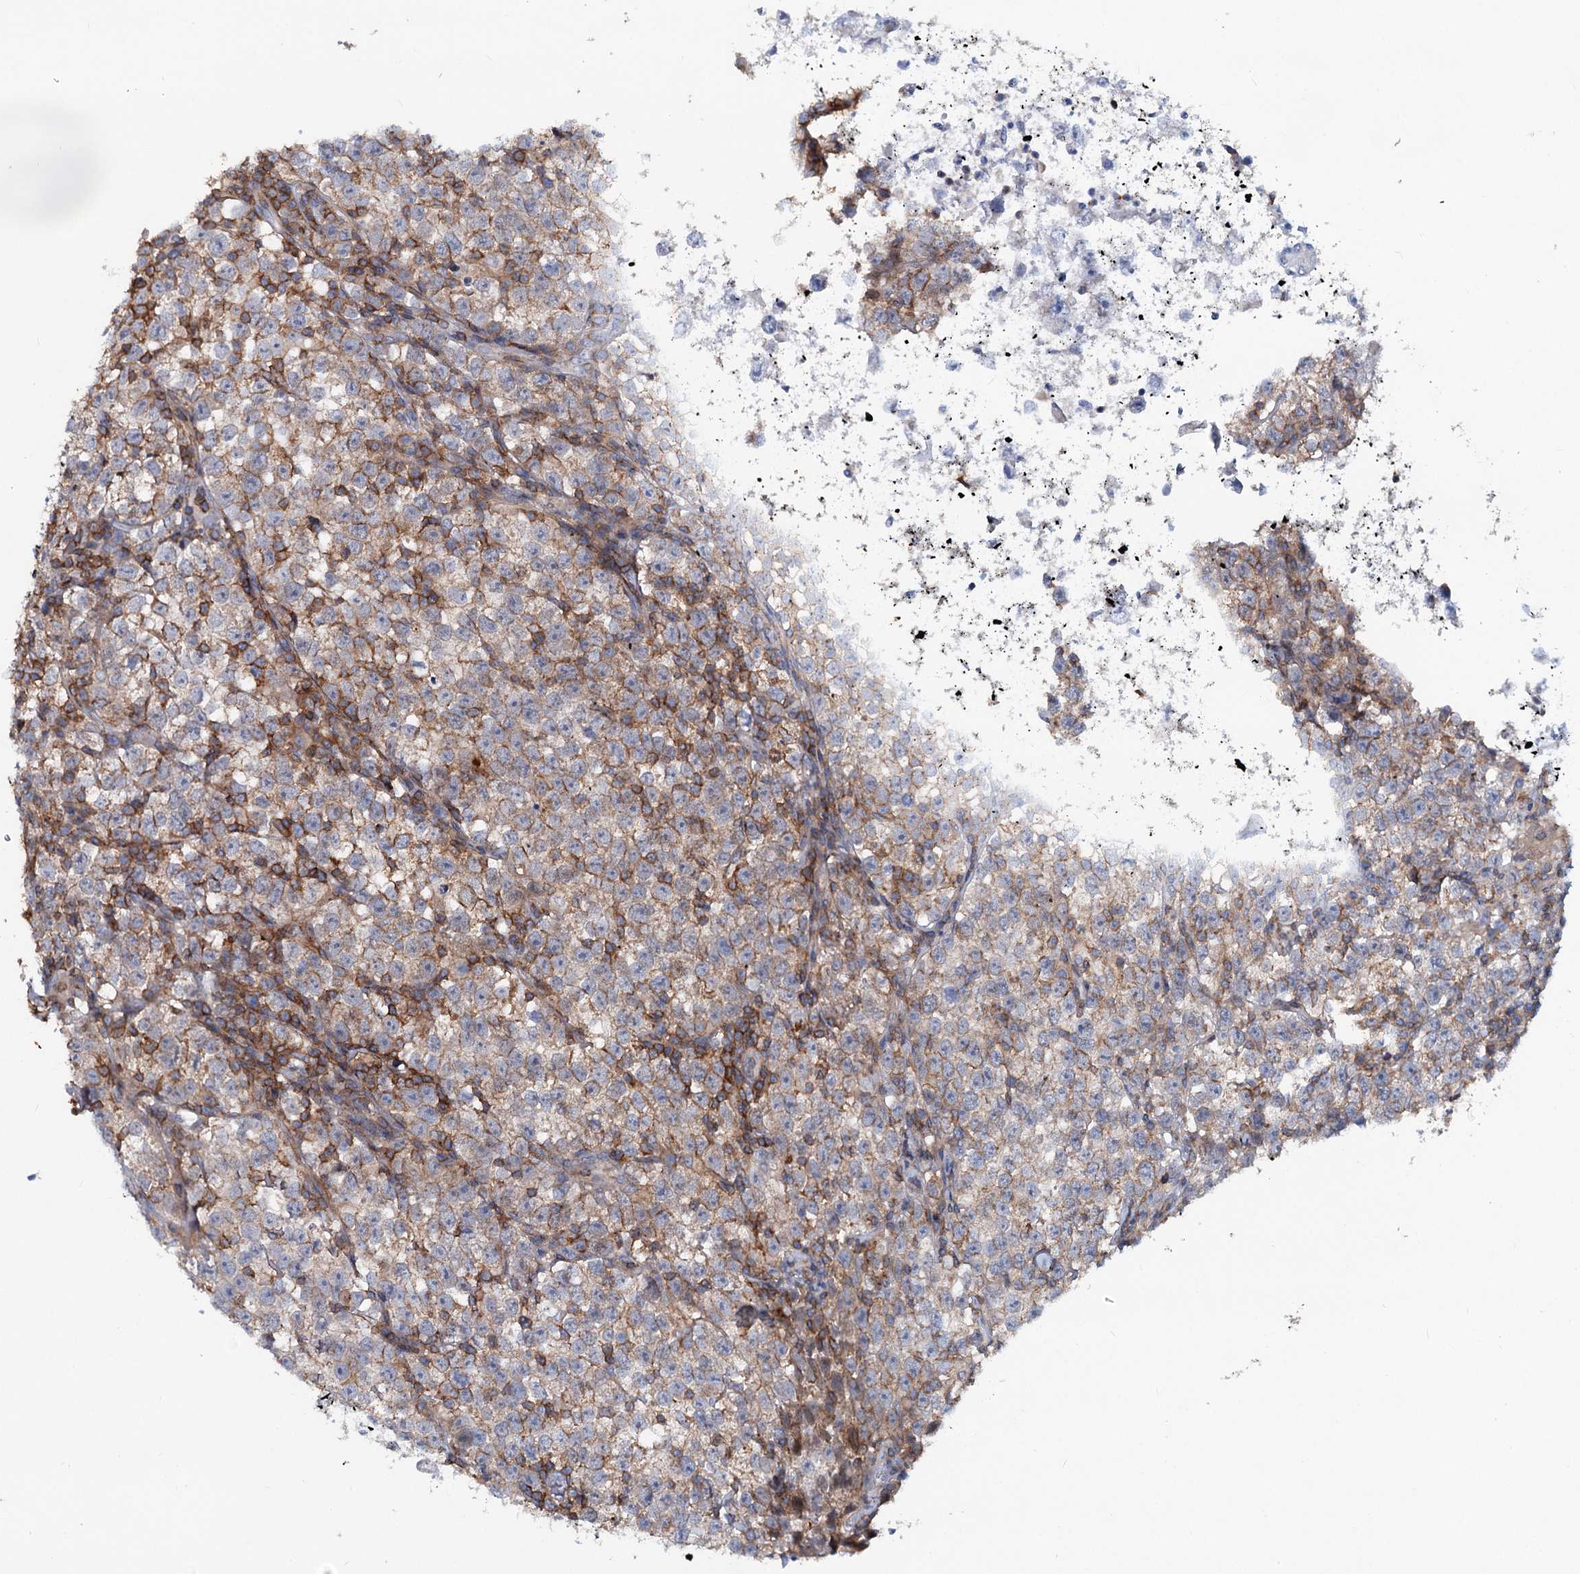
{"staining": {"intensity": "moderate", "quantity": "25%-75%", "location": "cytoplasmic/membranous"}, "tissue": "testis cancer", "cell_type": "Tumor cells", "image_type": "cancer", "snomed": [{"axis": "morphology", "description": "Normal tissue, NOS"}, {"axis": "morphology", "description": "Seminoma, NOS"}, {"axis": "topography", "description": "Testis"}], "caption": "Tumor cells reveal moderate cytoplasmic/membranous positivity in about 25%-75% of cells in testis cancer (seminoma).", "gene": "LRCH4", "patient": {"sex": "male", "age": 43}}